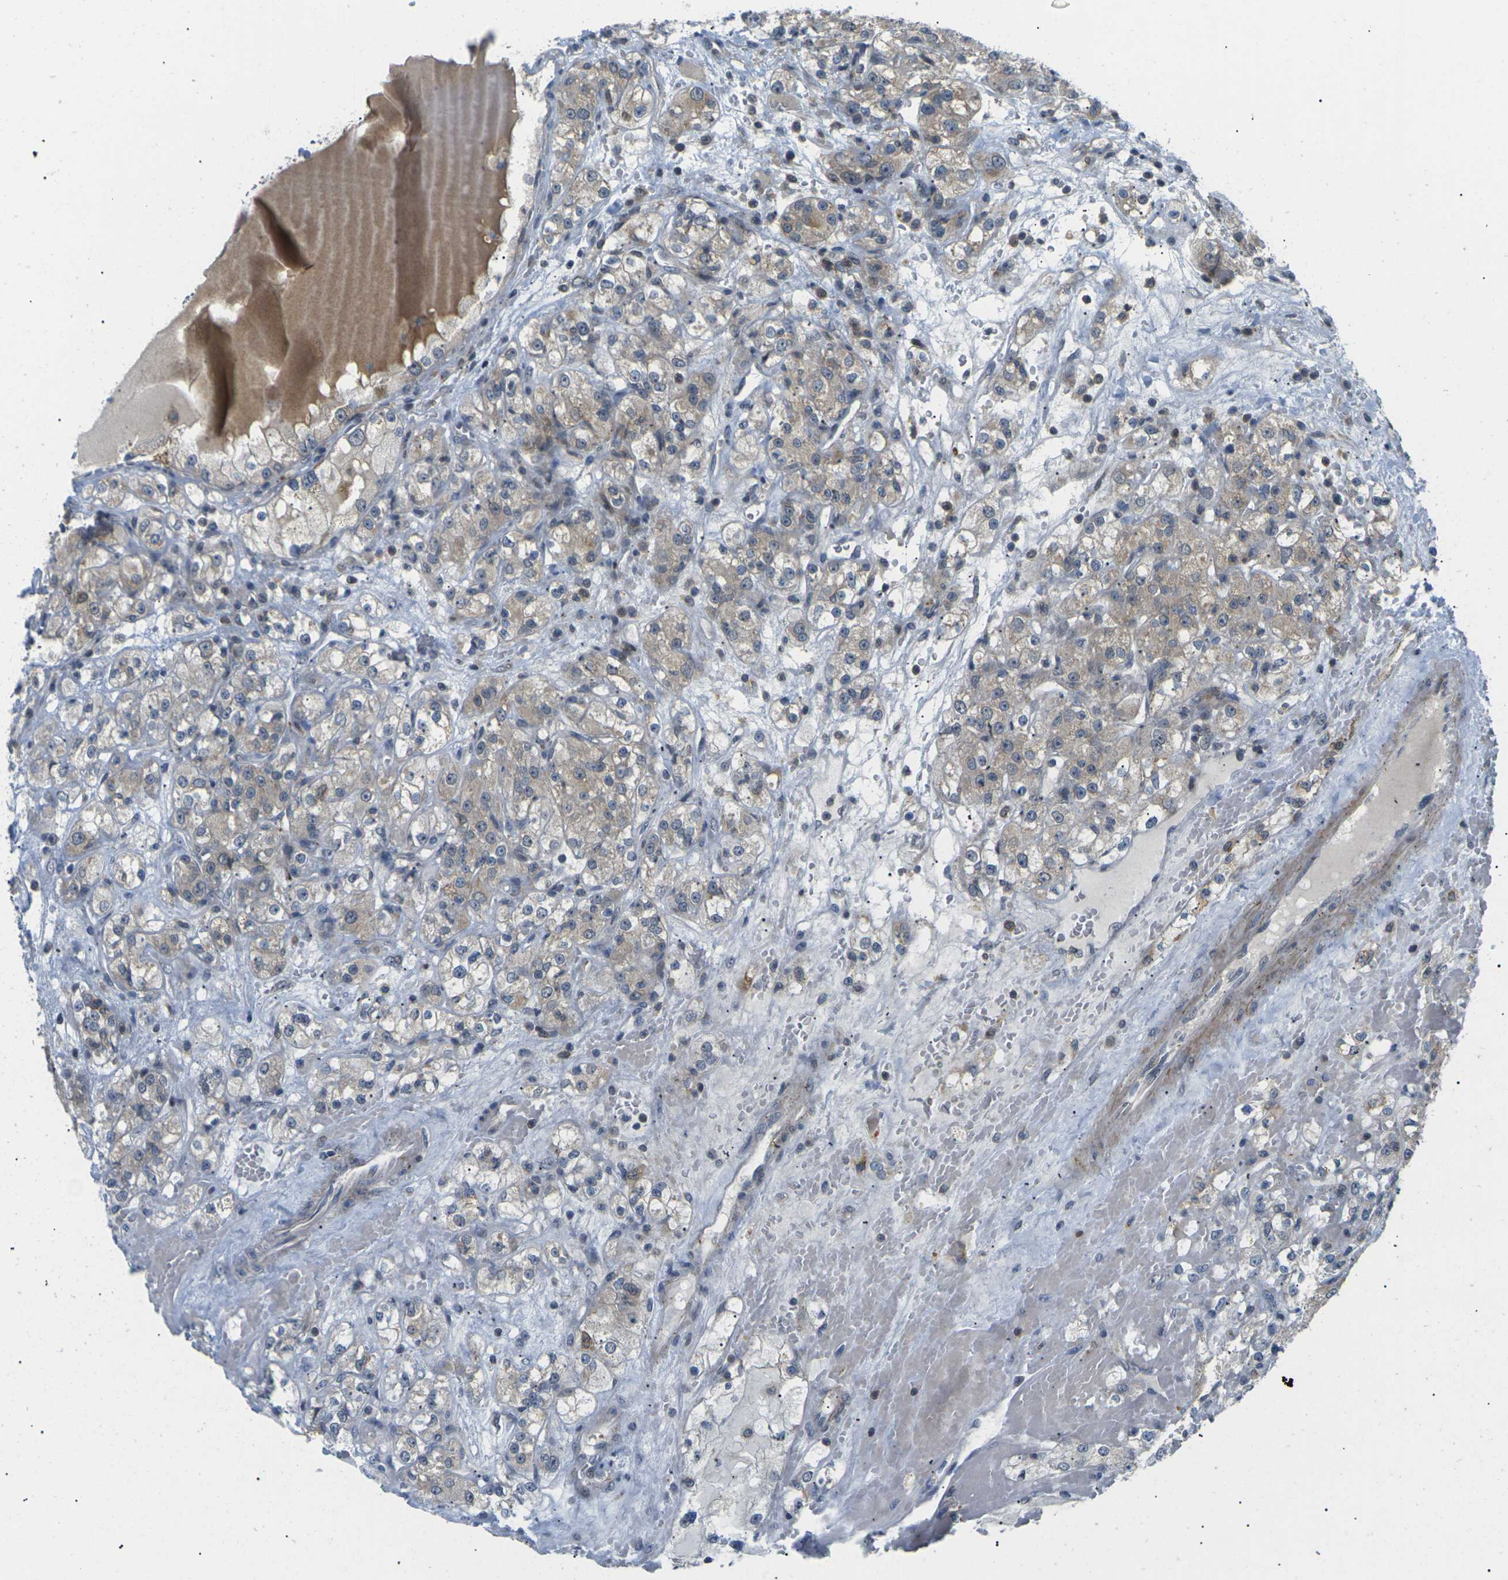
{"staining": {"intensity": "weak", "quantity": "25%-75%", "location": "cytoplasmic/membranous"}, "tissue": "renal cancer", "cell_type": "Tumor cells", "image_type": "cancer", "snomed": [{"axis": "morphology", "description": "Normal tissue, NOS"}, {"axis": "morphology", "description": "Adenocarcinoma, NOS"}, {"axis": "topography", "description": "Kidney"}], "caption": "This is an image of immunohistochemistry (IHC) staining of renal cancer, which shows weak positivity in the cytoplasmic/membranous of tumor cells.", "gene": "RPS6KA3", "patient": {"sex": "male", "age": 61}}